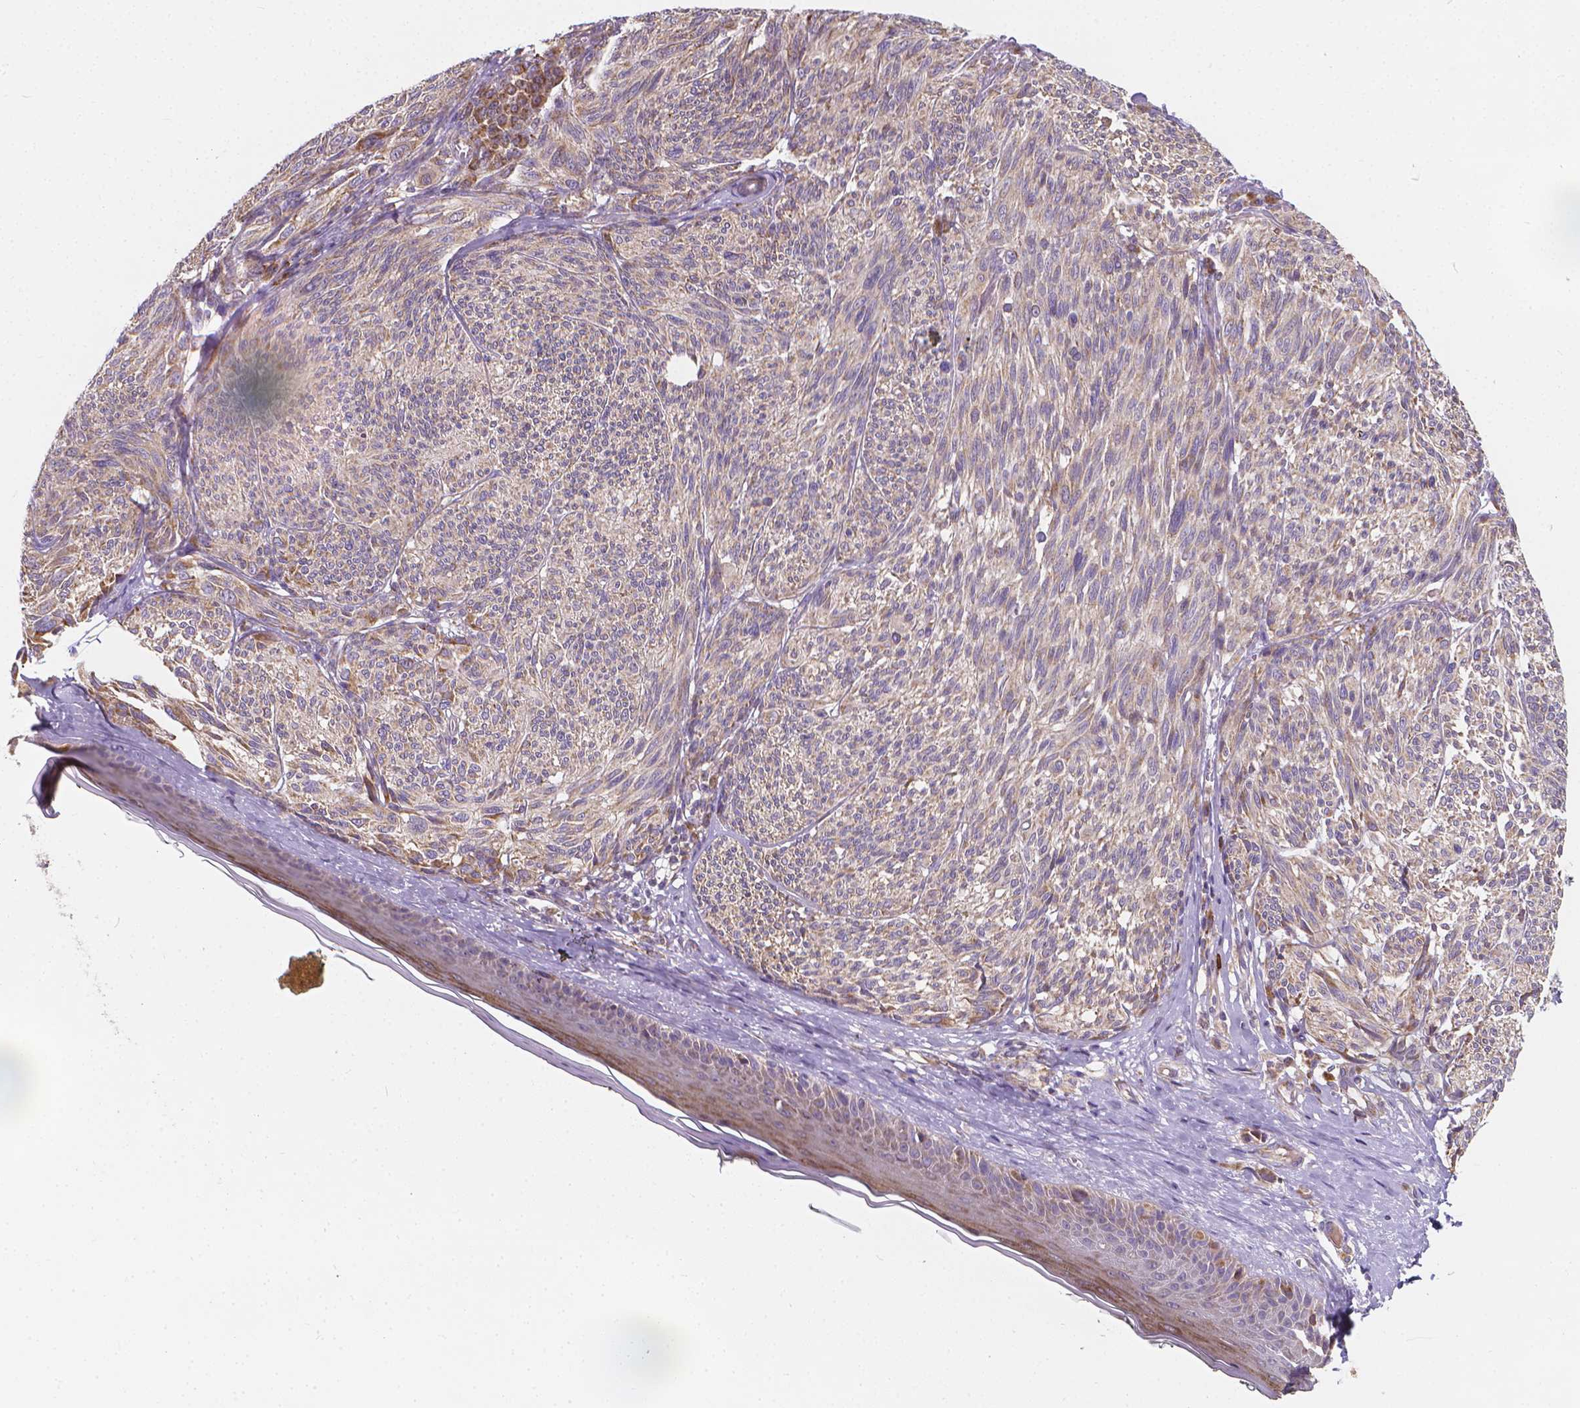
{"staining": {"intensity": "weak", "quantity": "25%-75%", "location": "cytoplasmic/membranous"}, "tissue": "melanoma", "cell_type": "Tumor cells", "image_type": "cancer", "snomed": [{"axis": "morphology", "description": "Malignant melanoma, NOS"}, {"axis": "topography", "description": "Skin"}], "caption": "Immunohistochemistry (IHC) (DAB) staining of melanoma shows weak cytoplasmic/membranous protein positivity in about 25%-75% of tumor cells.", "gene": "SNCAIP", "patient": {"sex": "male", "age": 79}}